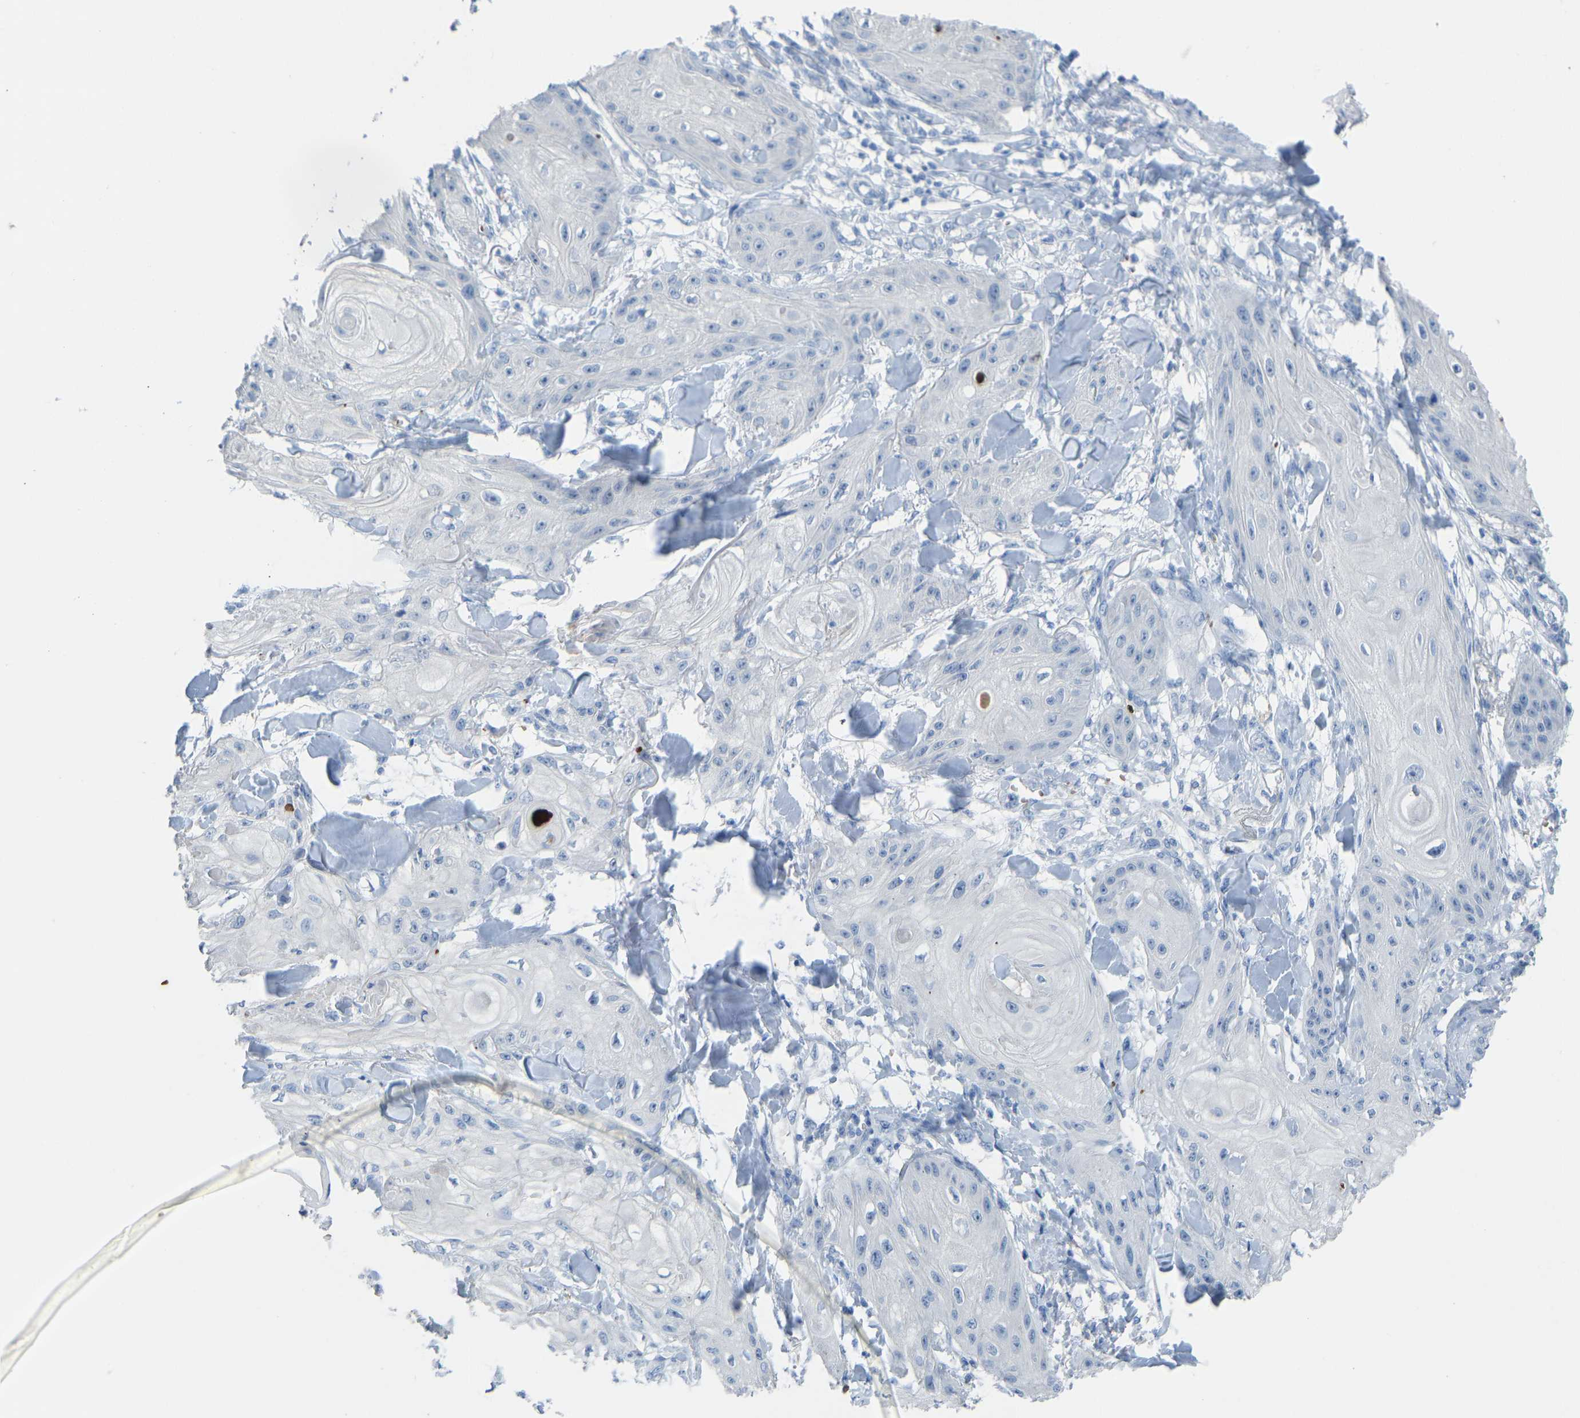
{"staining": {"intensity": "negative", "quantity": "none", "location": "none"}, "tissue": "skin cancer", "cell_type": "Tumor cells", "image_type": "cancer", "snomed": [{"axis": "morphology", "description": "Squamous cell carcinoma, NOS"}, {"axis": "topography", "description": "Skin"}], "caption": "There is no significant expression in tumor cells of skin cancer. (Immunohistochemistry, brightfield microscopy, high magnification).", "gene": "PIGS", "patient": {"sex": "male", "age": 74}}